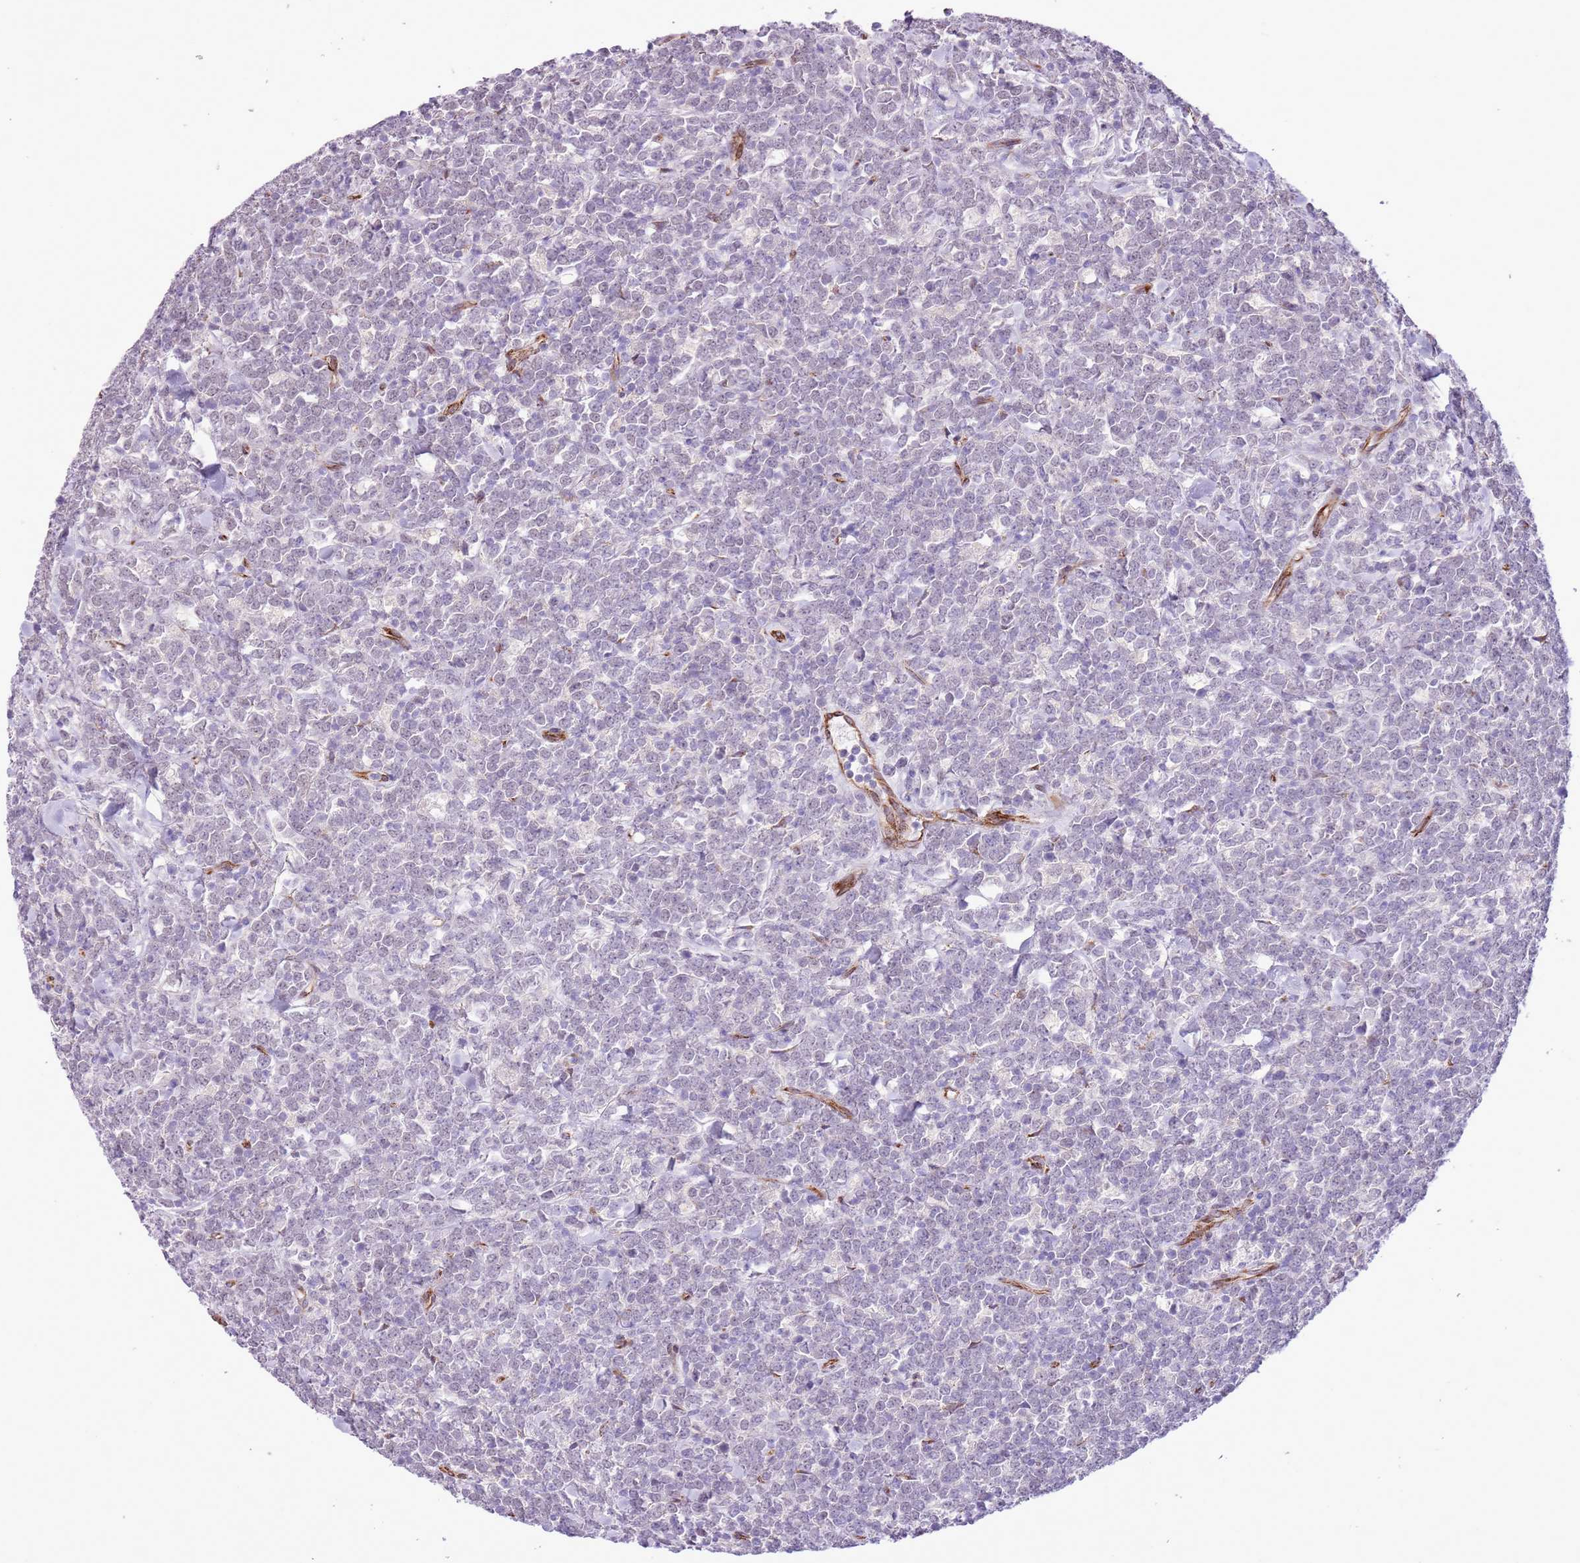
{"staining": {"intensity": "negative", "quantity": "none", "location": "none"}, "tissue": "lymphoma", "cell_type": "Tumor cells", "image_type": "cancer", "snomed": [{"axis": "morphology", "description": "Malignant lymphoma, non-Hodgkin's type, High grade"}, {"axis": "topography", "description": "Small intestine"}], "caption": "An IHC histopathology image of high-grade malignant lymphoma, non-Hodgkin's type is shown. There is no staining in tumor cells of high-grade malignant lymphoma, non-Hodgkin's type.", "gene": "MRPL32", "patient": {"sex": "male", "age": 8}}